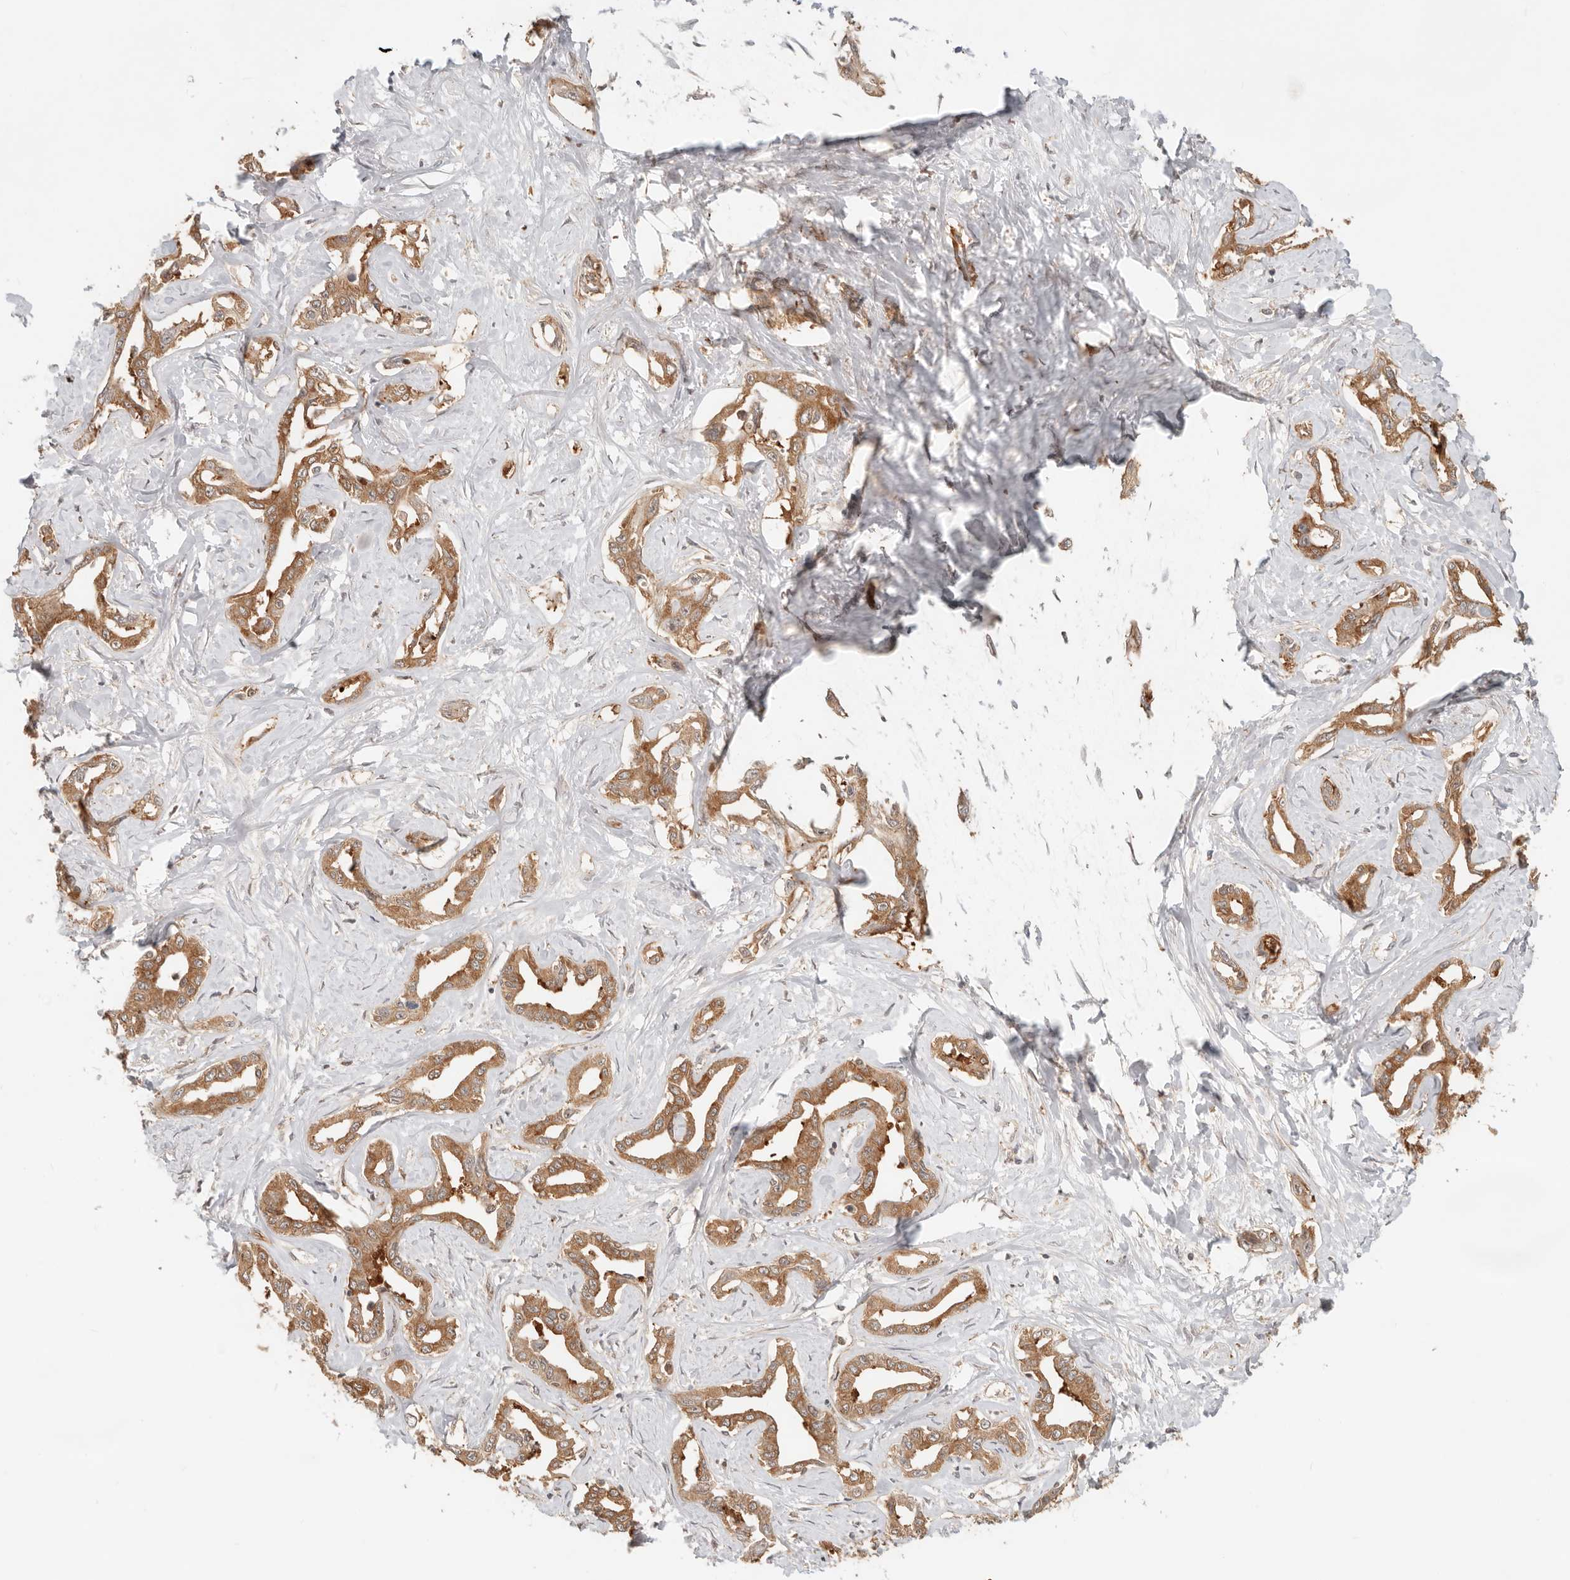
{"staining": {"intensity": "strong", "quantity": ">75%", "location": "cytoplasmic/membranous,nuclear"}, "tissue": "liver cancer", "cell_type": "Tumor cells", "image_type": "cancer", "snomed": [{"axis": "morphology", "description": "Cholangiocarcinoma"}, {"axis": "topography", "description": "Liver"}], "caption": "Immunohistochemical staining of liver cancer shows high levels of strong cytoplasmic/membranous and nuclear positivity in approximately >75% of tumor cells.", "gene": "HEXD", "patient": {"sex": "male", "age": 59}}